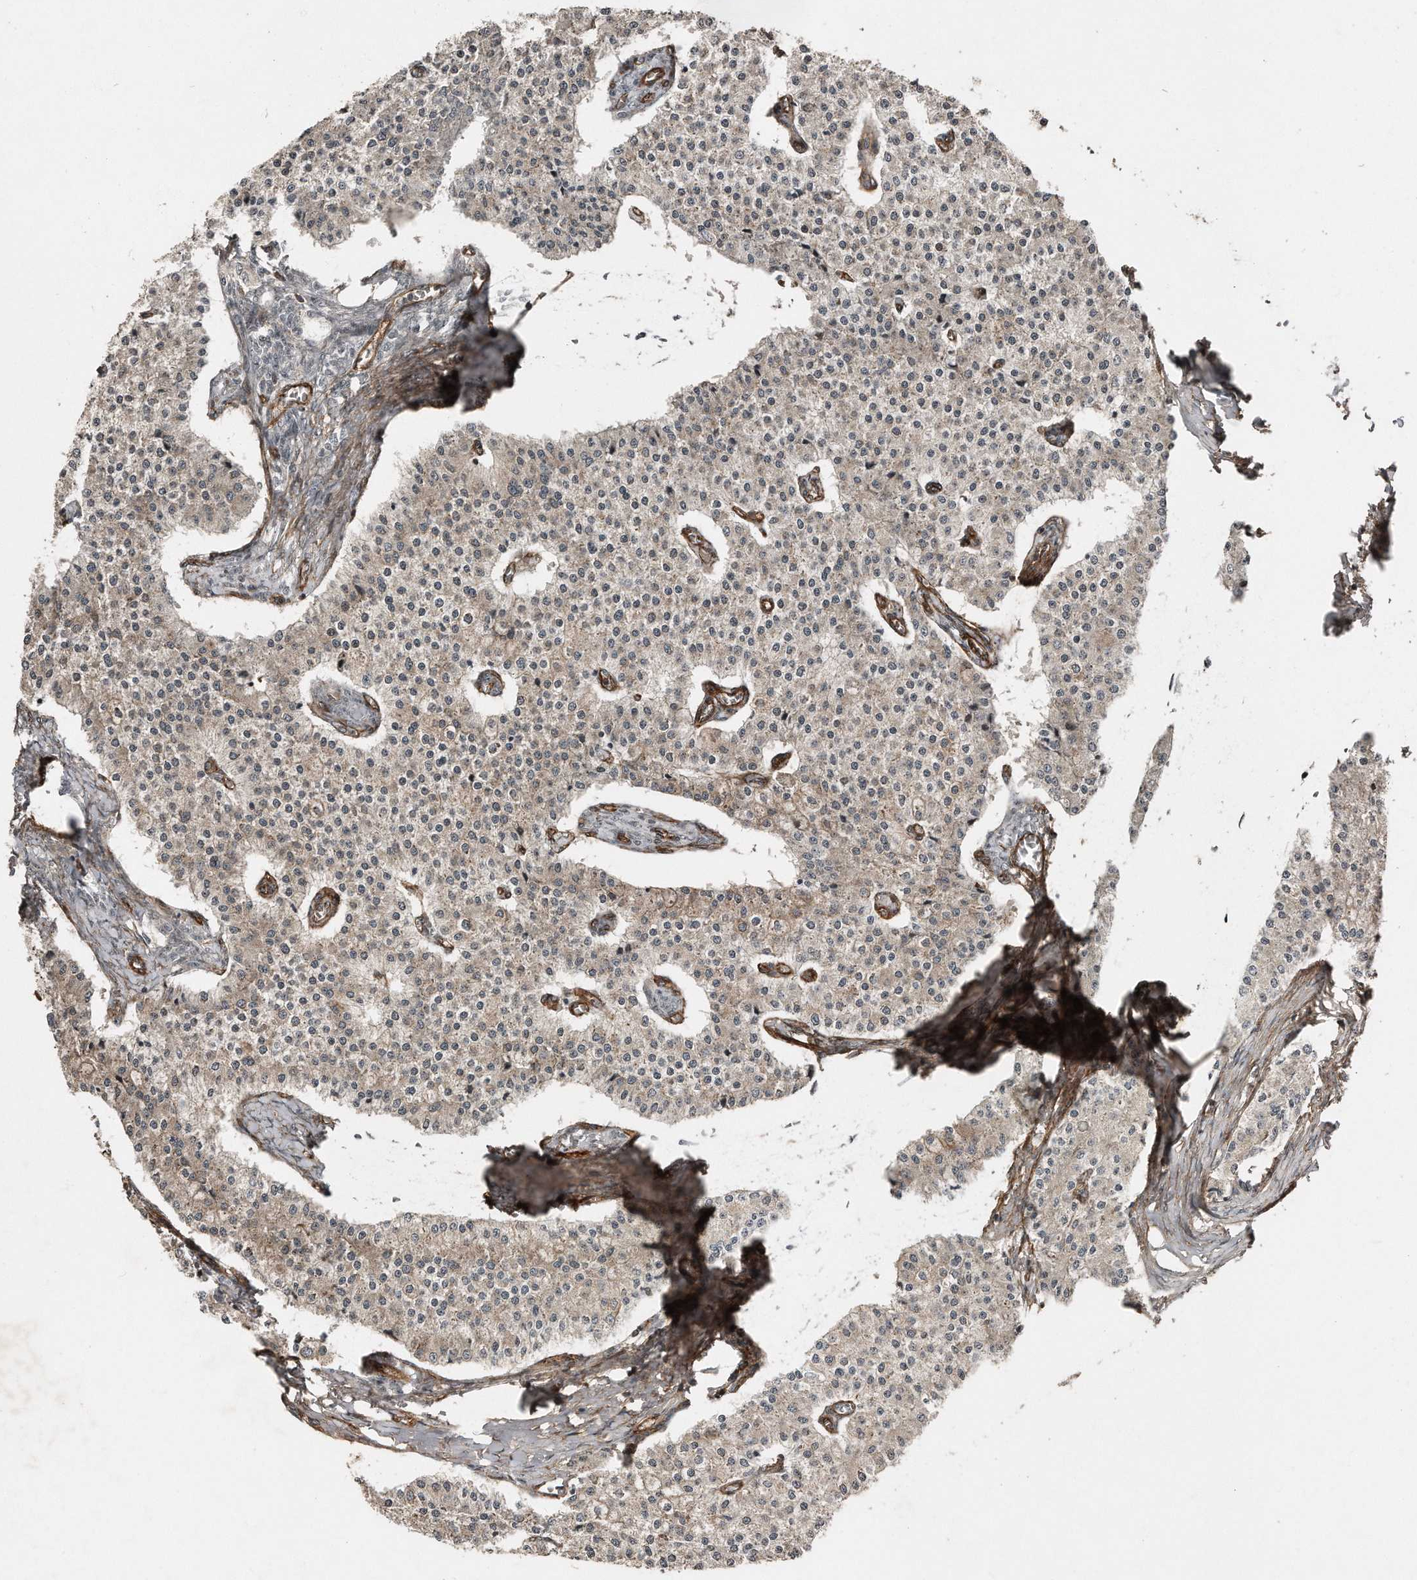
{"staining": {"intensity": "weak", "quantity": "<25%", "location": "cytoplasmic/membranous"}, "tissue": "carcinoid", "cell_type": "Tumor cells", "image_type": "cancer", "snomed": [{"axis": "morphology", "description": "Carcinoid, malignant, NOS"}, {"axis": "topography", "description": "Colon"}], "caption": "Tumor cells are negative for brown protein staining in carcinoid.", "gene": "SNAP47", "patient": {"sex": "female", "age": 52}}